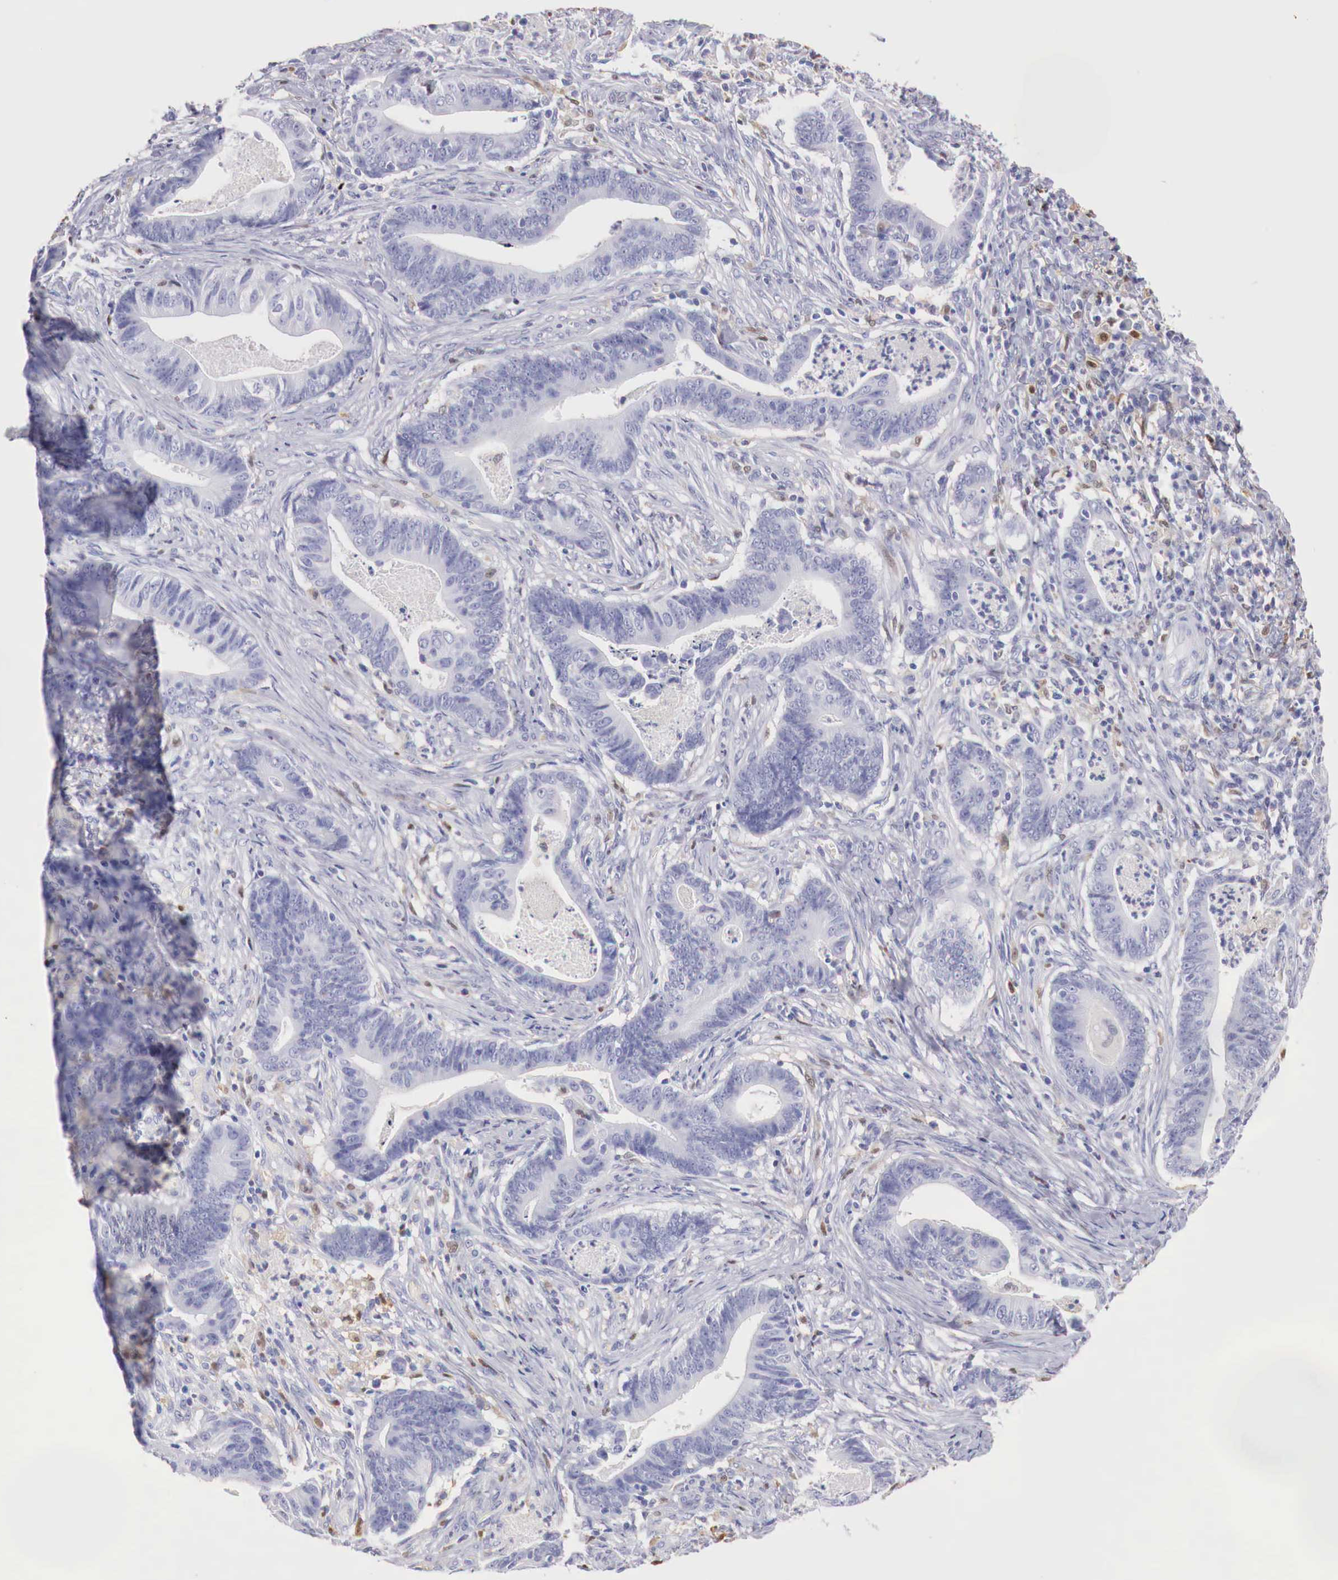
{"staining": {"intensity": "negative", "quantity": "none", "location": "none"}, "tissue": "stomach cancer", "cell_type": "Tumor cells", "image_type": "cancer", "snomed": [{"axis": "morphology", "description": "Adenocarcinoma, NOS"}, {"axis": "topography", "description": "Stomach, lower"}], "caption": "Immunohistochemical staining of stomach cancer demonstrates no significant positivity in tumor cells.", "gene": "RENBP", "patient": {"sex": "female", "age": 86}}